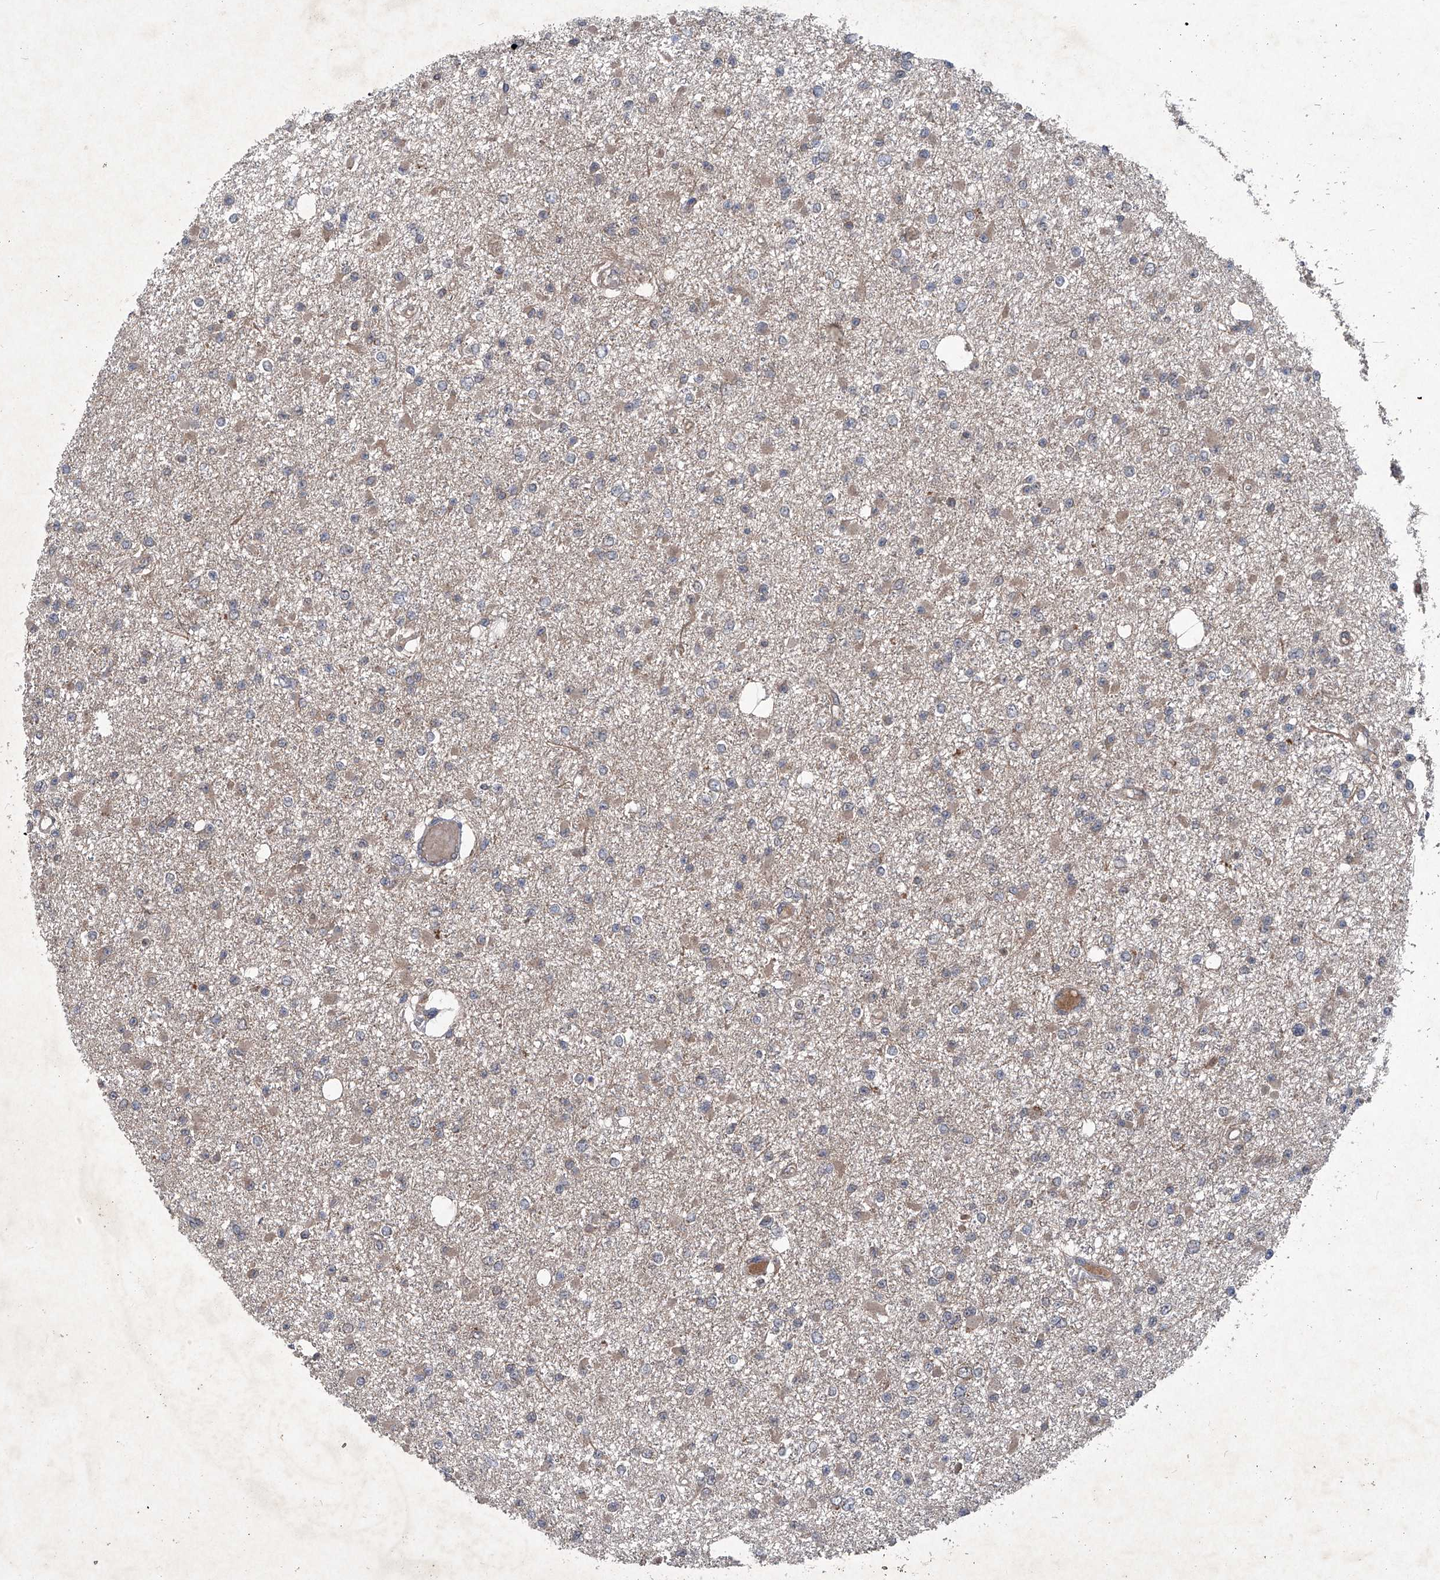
{"staining": {"intensity": "weak", "quantity": "25%-75%", "location": "cytoplasmic/membranous"}, "tissue": "glioma", "cell_type": "Tumor cells", "image_type": "cancer", "snomed": [{"axis": "morphology", "description": "Glioma, malignant, Low grade"}, {"axis": "topography", "description": "Brain"}], "caption": "The histopathology image shows staining of glioma, revealing weak cytoplasmic/membranous protein positivity (brown color) within tumor cells.", "gene": "SUMF2", "patient": {"sex": "female", "age": 22}}